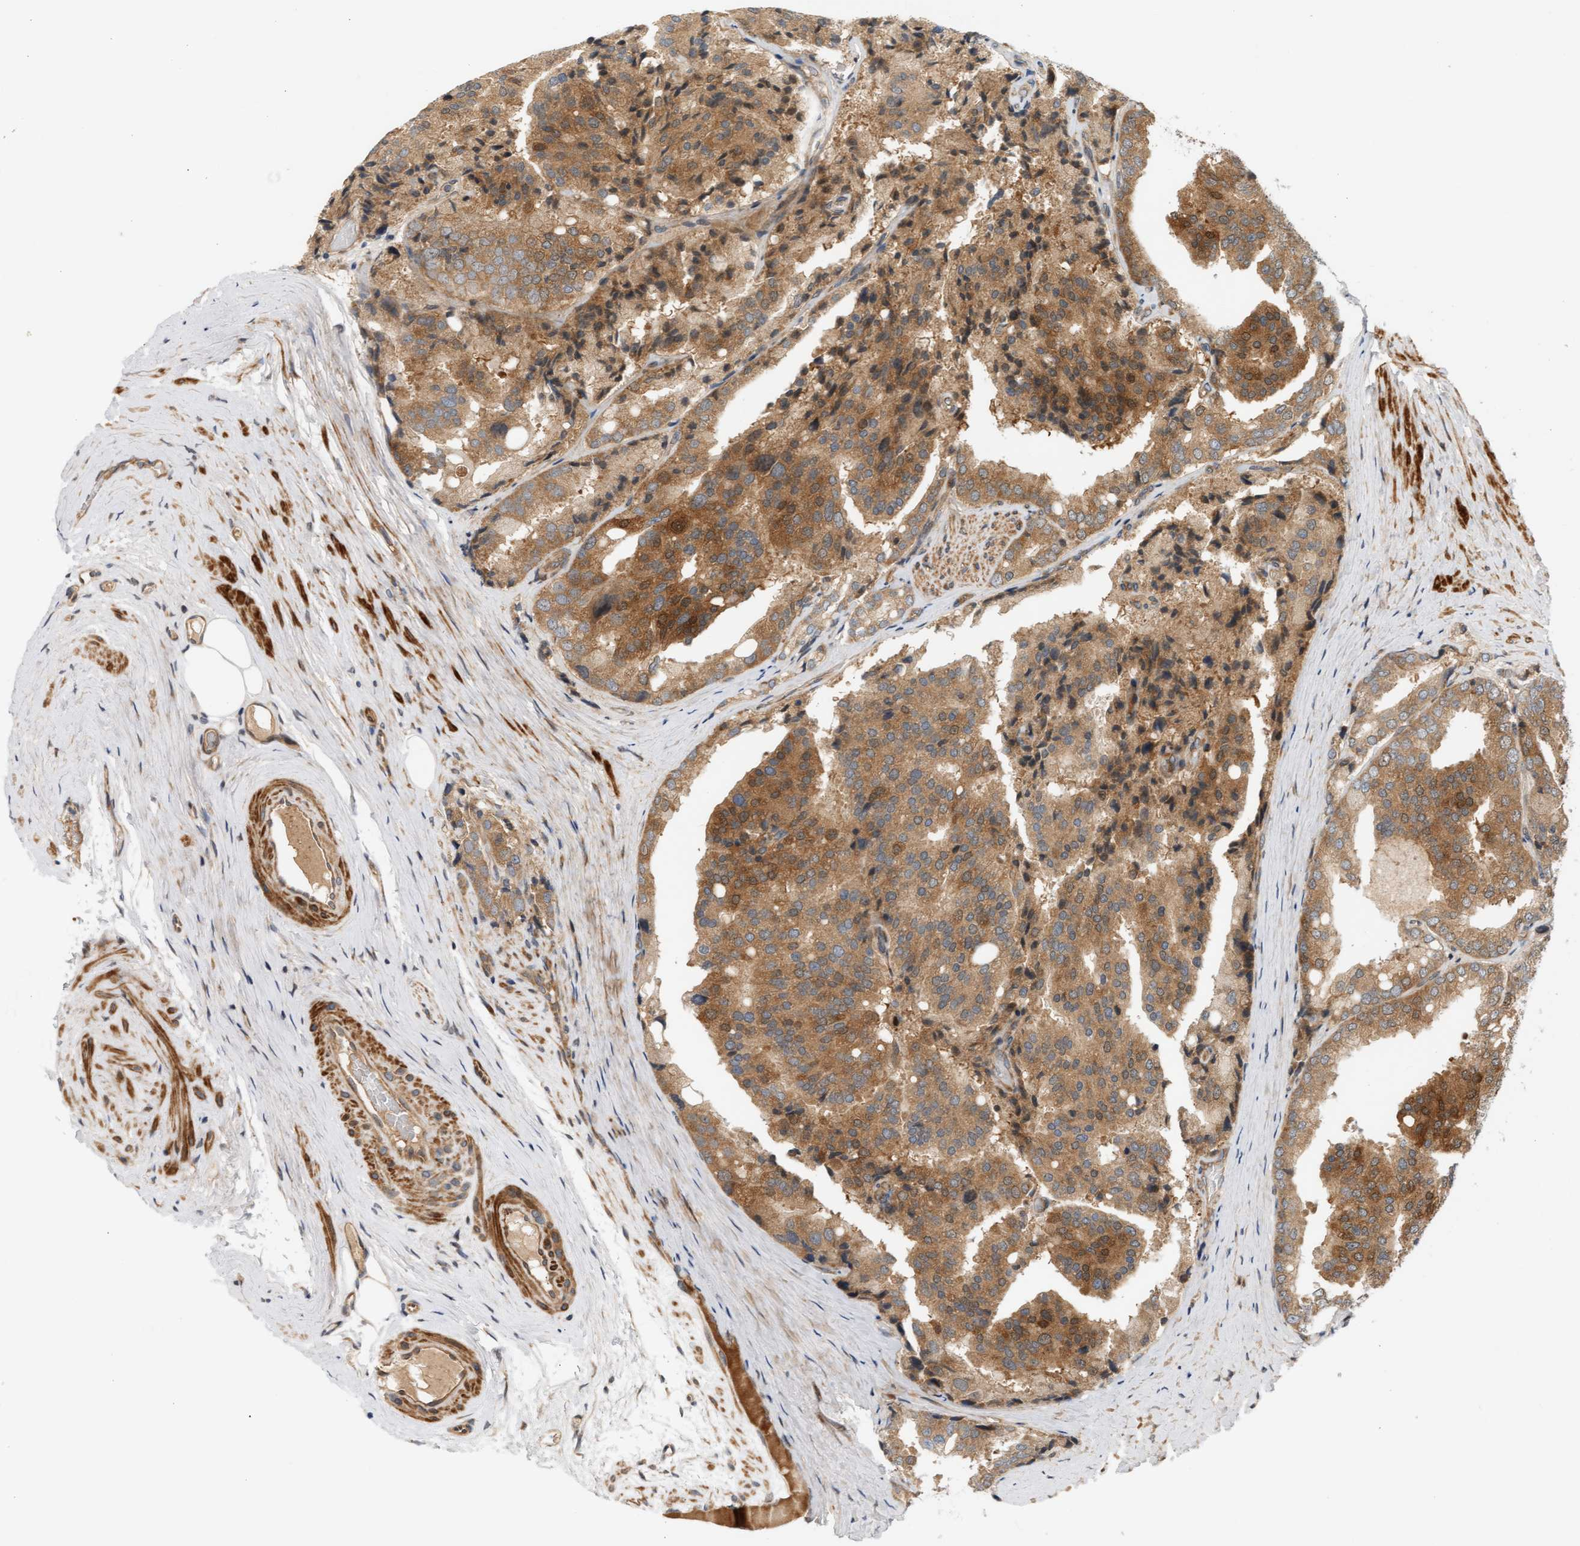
{"staining": {"intensity": "moderate", "quantity": ">75%", "location": "cytoplasmic/membranous"}, "tissue": "prostate cancer", "cell_type": "Tumor cells", "image_type": "cancer", "snomed": [{"axis": "morphology", "description": "Adenocarcinoma, High grade"}, {"axis": "topography", "description": "Prostate"}], "caption": "Protein expression analysis of high-grade adenocarcinoma (prostate) shows moderate cytoplasmic/membranous staining in approximately >75% of tumor cells. Nuclei are stained in blue.", "gene": "BAHCC1", "patient": {"sex": "male", "age": 50}}